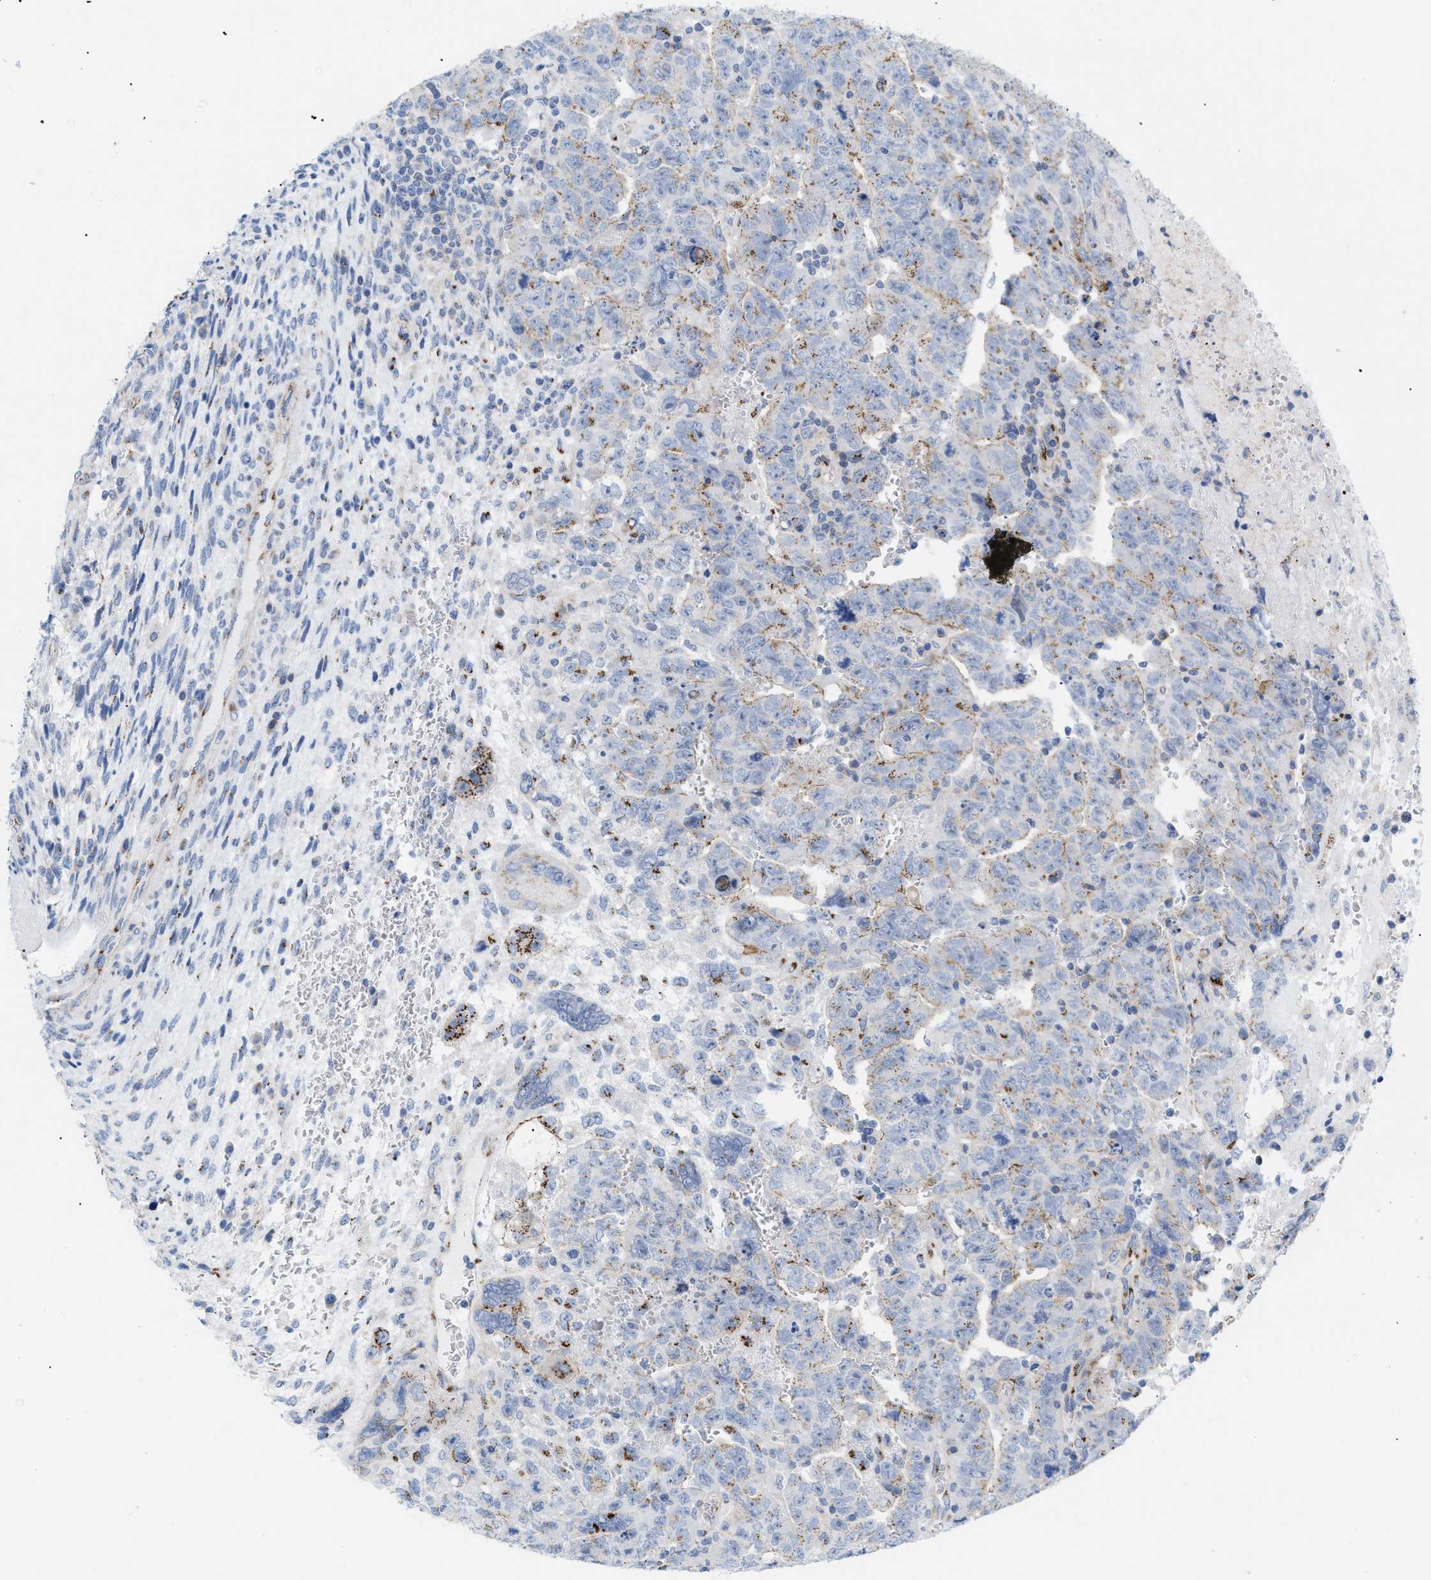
{"staining": {"intensity": "moderate", "quantity": "25%-75%", "location": "cytoplasmic/membranous"}, "tissue": "testis cancer", "cell_type": "Tumor cells", "image_type": "cancer", "snomed": [{"axis": "morphology", "description": "Carcinoma, Embryonal, NOS"}, {"axis": "topography", "description": "Testis"}], "caption": "Immunohistochemistry (IHC) micrograph of testis cancer (embryonal carcinoma) stained for a protein (brown), which displays medium levels of moderate cytoplasmic/membranous positivity in approximately 25%-75% of tumor cells.", "gene": "TMEM17", "patient": {"sex": "male", "age": 28}}